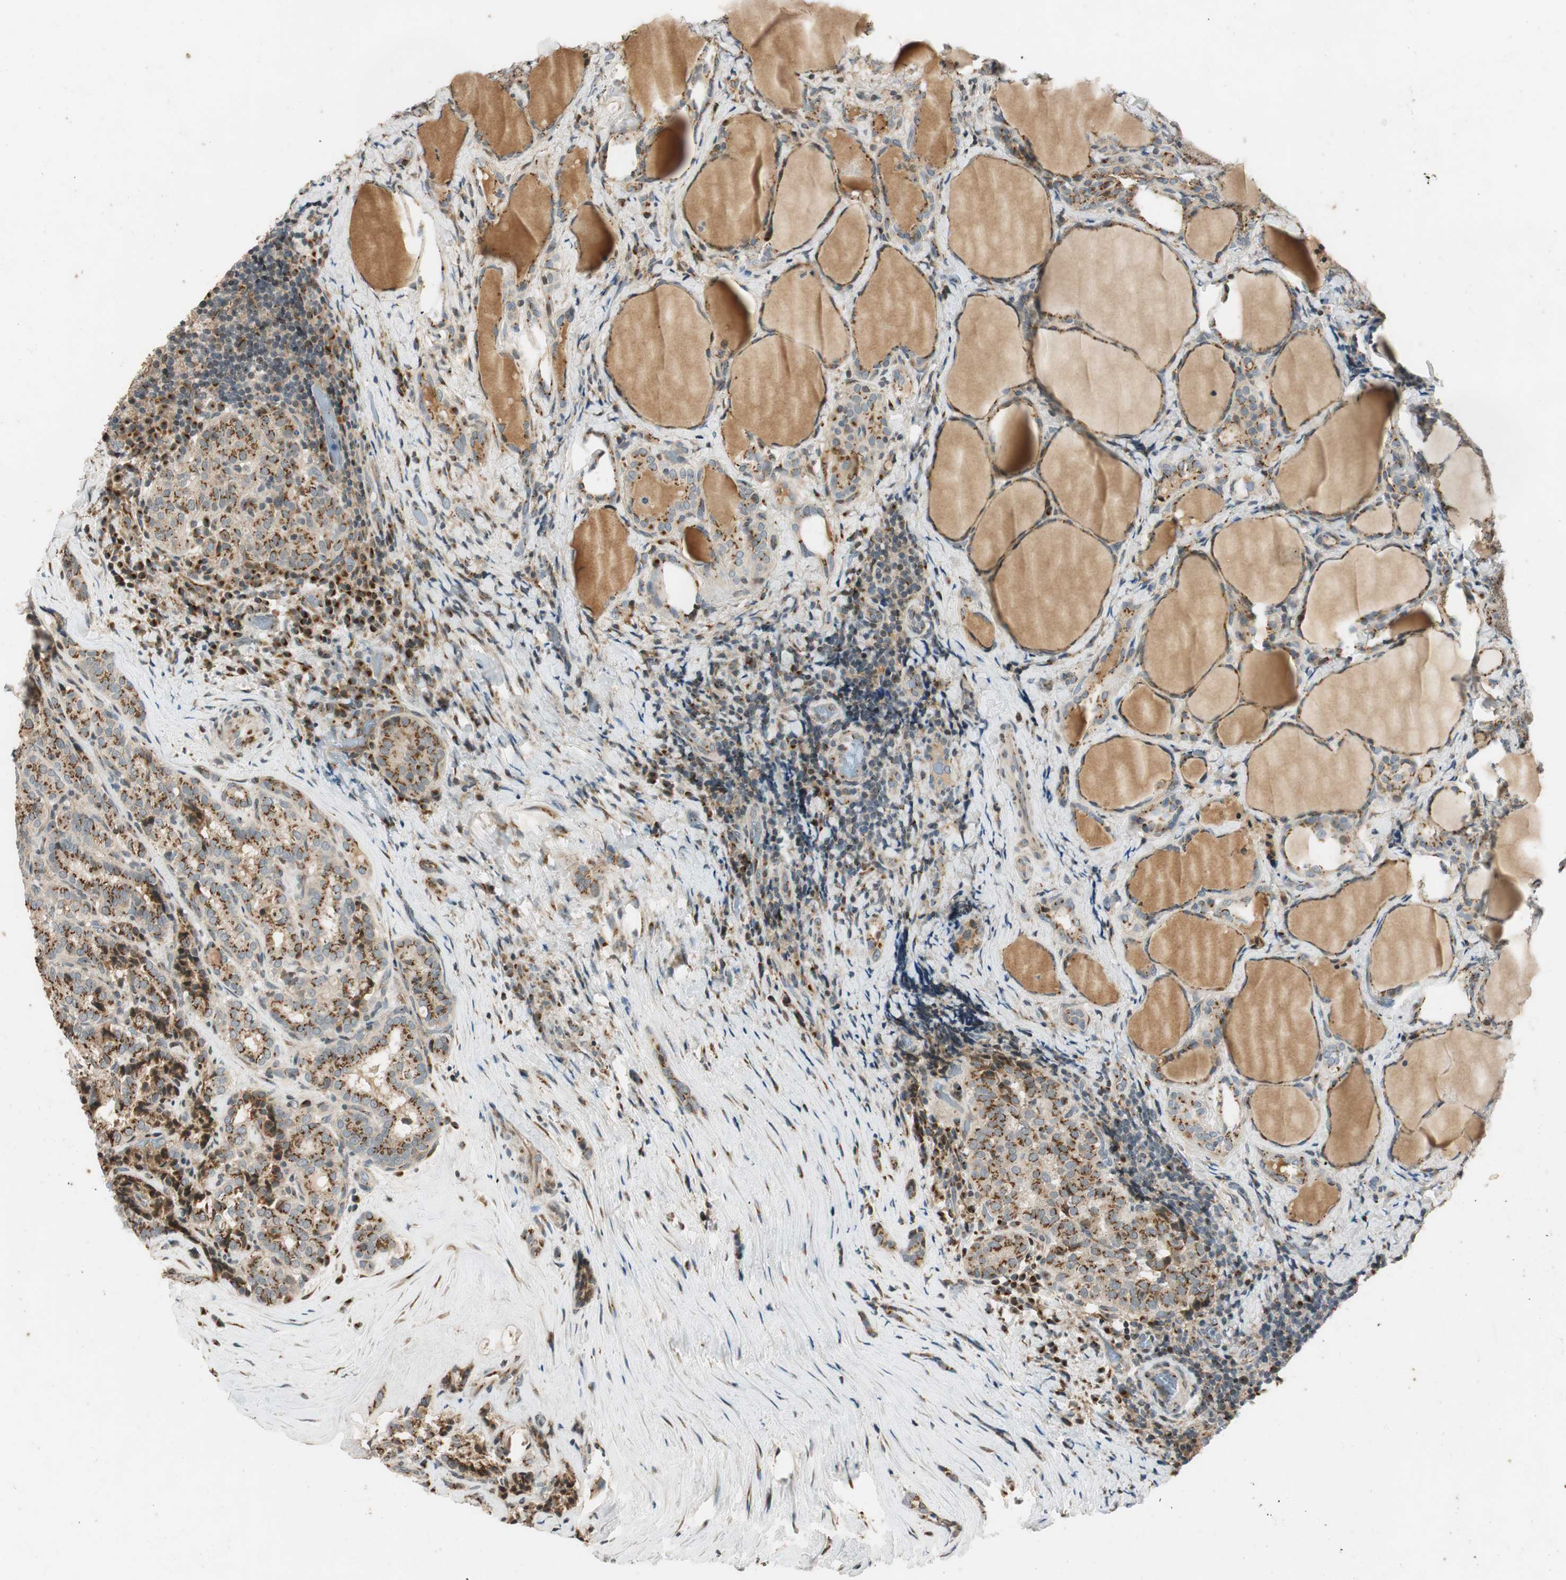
{"staining": {"intensity": "moderate", "quantity": ">75%", "location": "cytoplasmic/membranous"}, "tissue": "thyroid cancer", "cell_type": "Tumor cells", "image_type": "cancer", "snomed": [{"axis": "morphology", "description": "Normal tissue, NOS"}, {"axis": "morphology", "description": "Papillary adenocarcinoma, NOS"}, {"axis": "topography", "description": "Thyroid gland"}], "caption": "This is a photomicrograph of immunohistochemistry staining of thyroid papillary adenocarcinoma, which shows moderate positivity in the cytoplasmic/membranous of tumor cells.", "gene": "NEO1", "patient": {"sex": "female", "age": 30}}